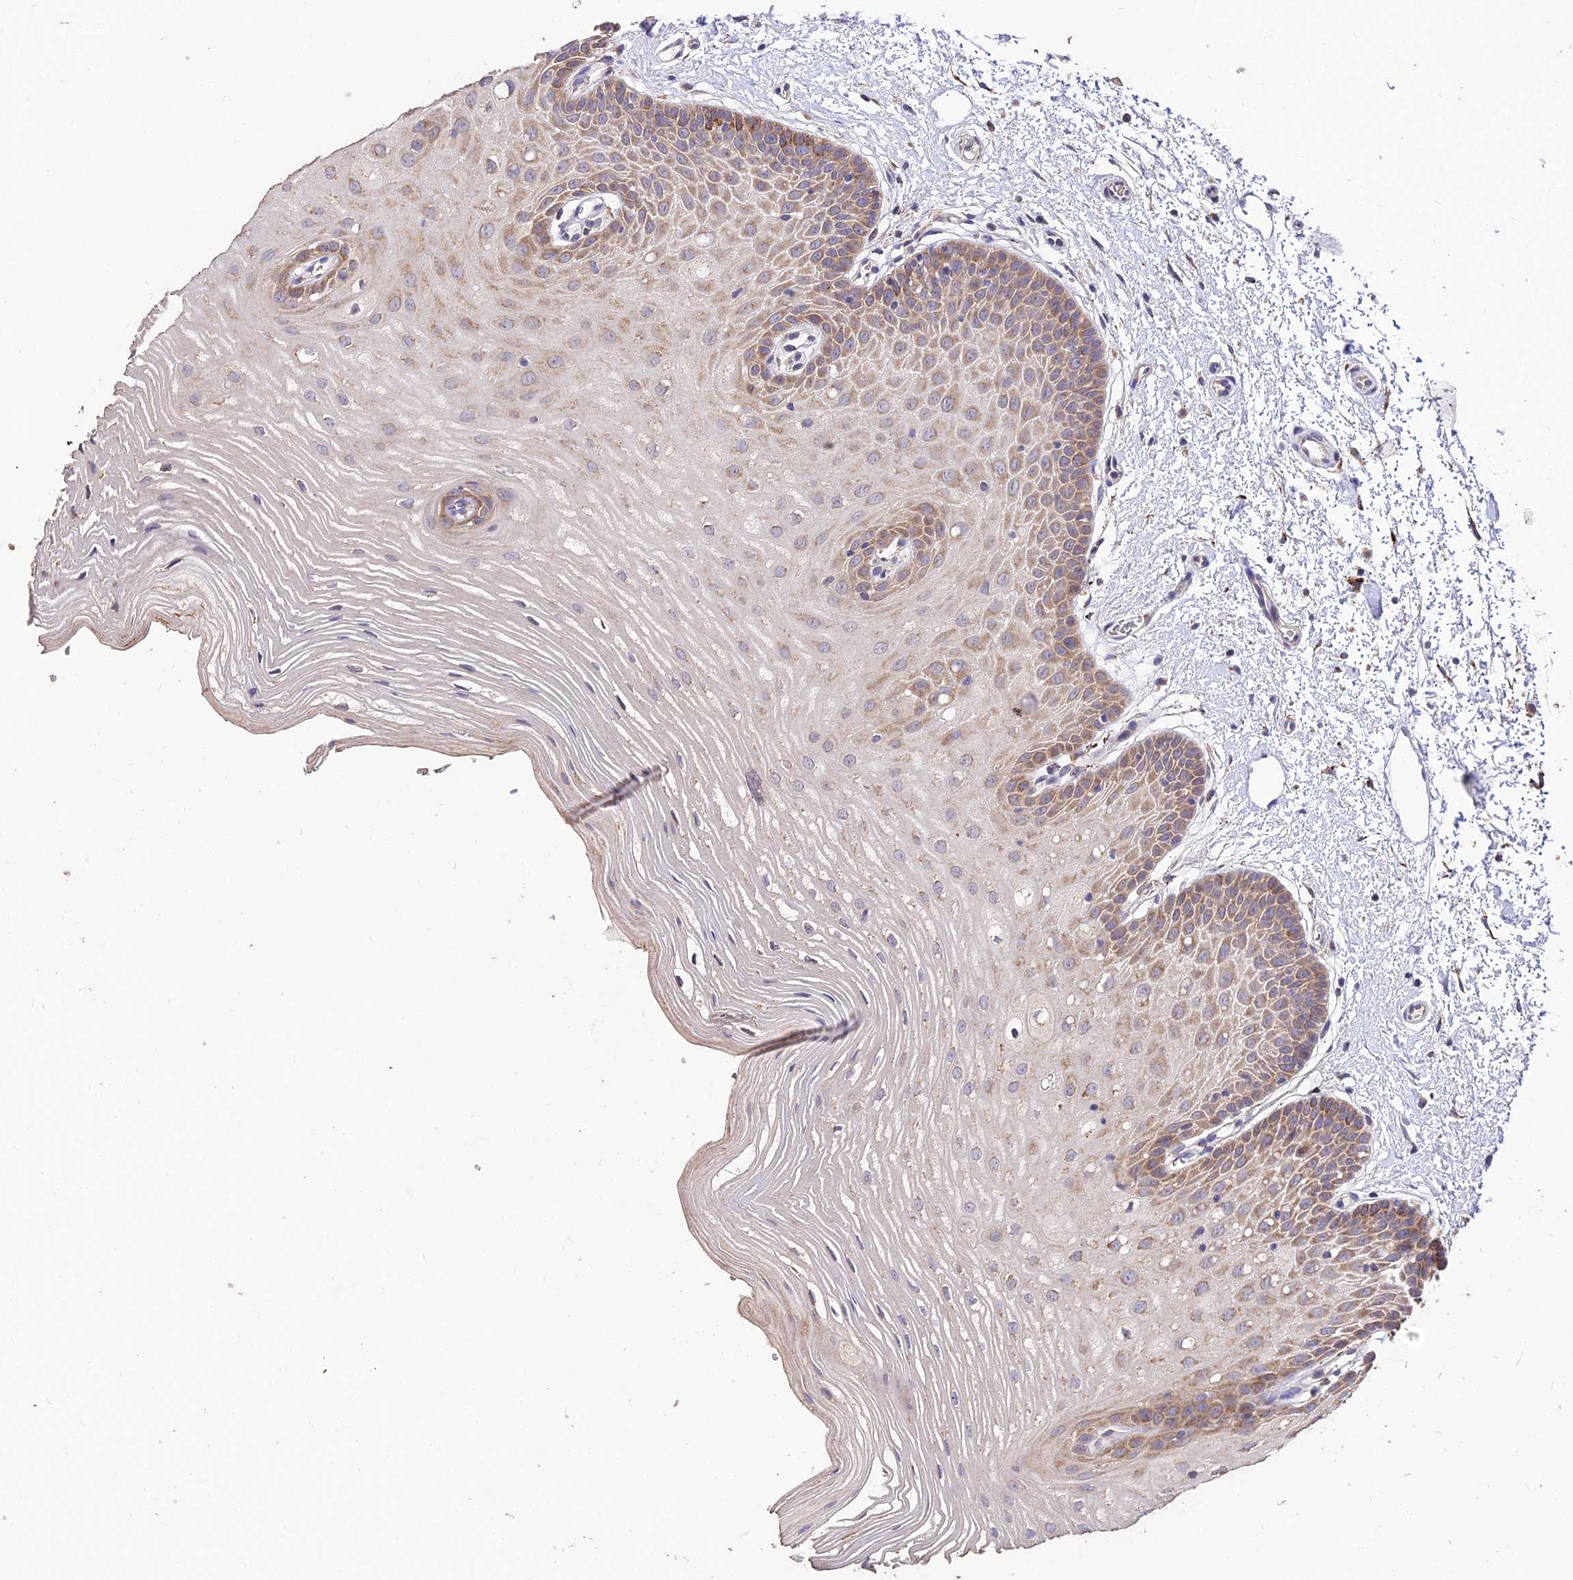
{"staining": {"intensity": "moderate", "quantity": ">75%", "location": "cytoplasmic/membranous"}, "tissue": "oral mucosa", "cell_type": "Squamous epithelial cells", "image_type": "normal", "snomed": [{"axis": "morphology", "description": "Normal tissue, NOS"}, {"axis": "topography", "description": "Oral tissue"}, {"axis": "topography", "description": "Tounge, NOS"}], "caption": "Protein analysis of unremarkable oral mucosa exhibits moderate cytoplasmic/membranous staining in approximately >75% of squamous epithelial cells.", "gene": "SDHD", "patient": {"sex": "female", "age": 73}}